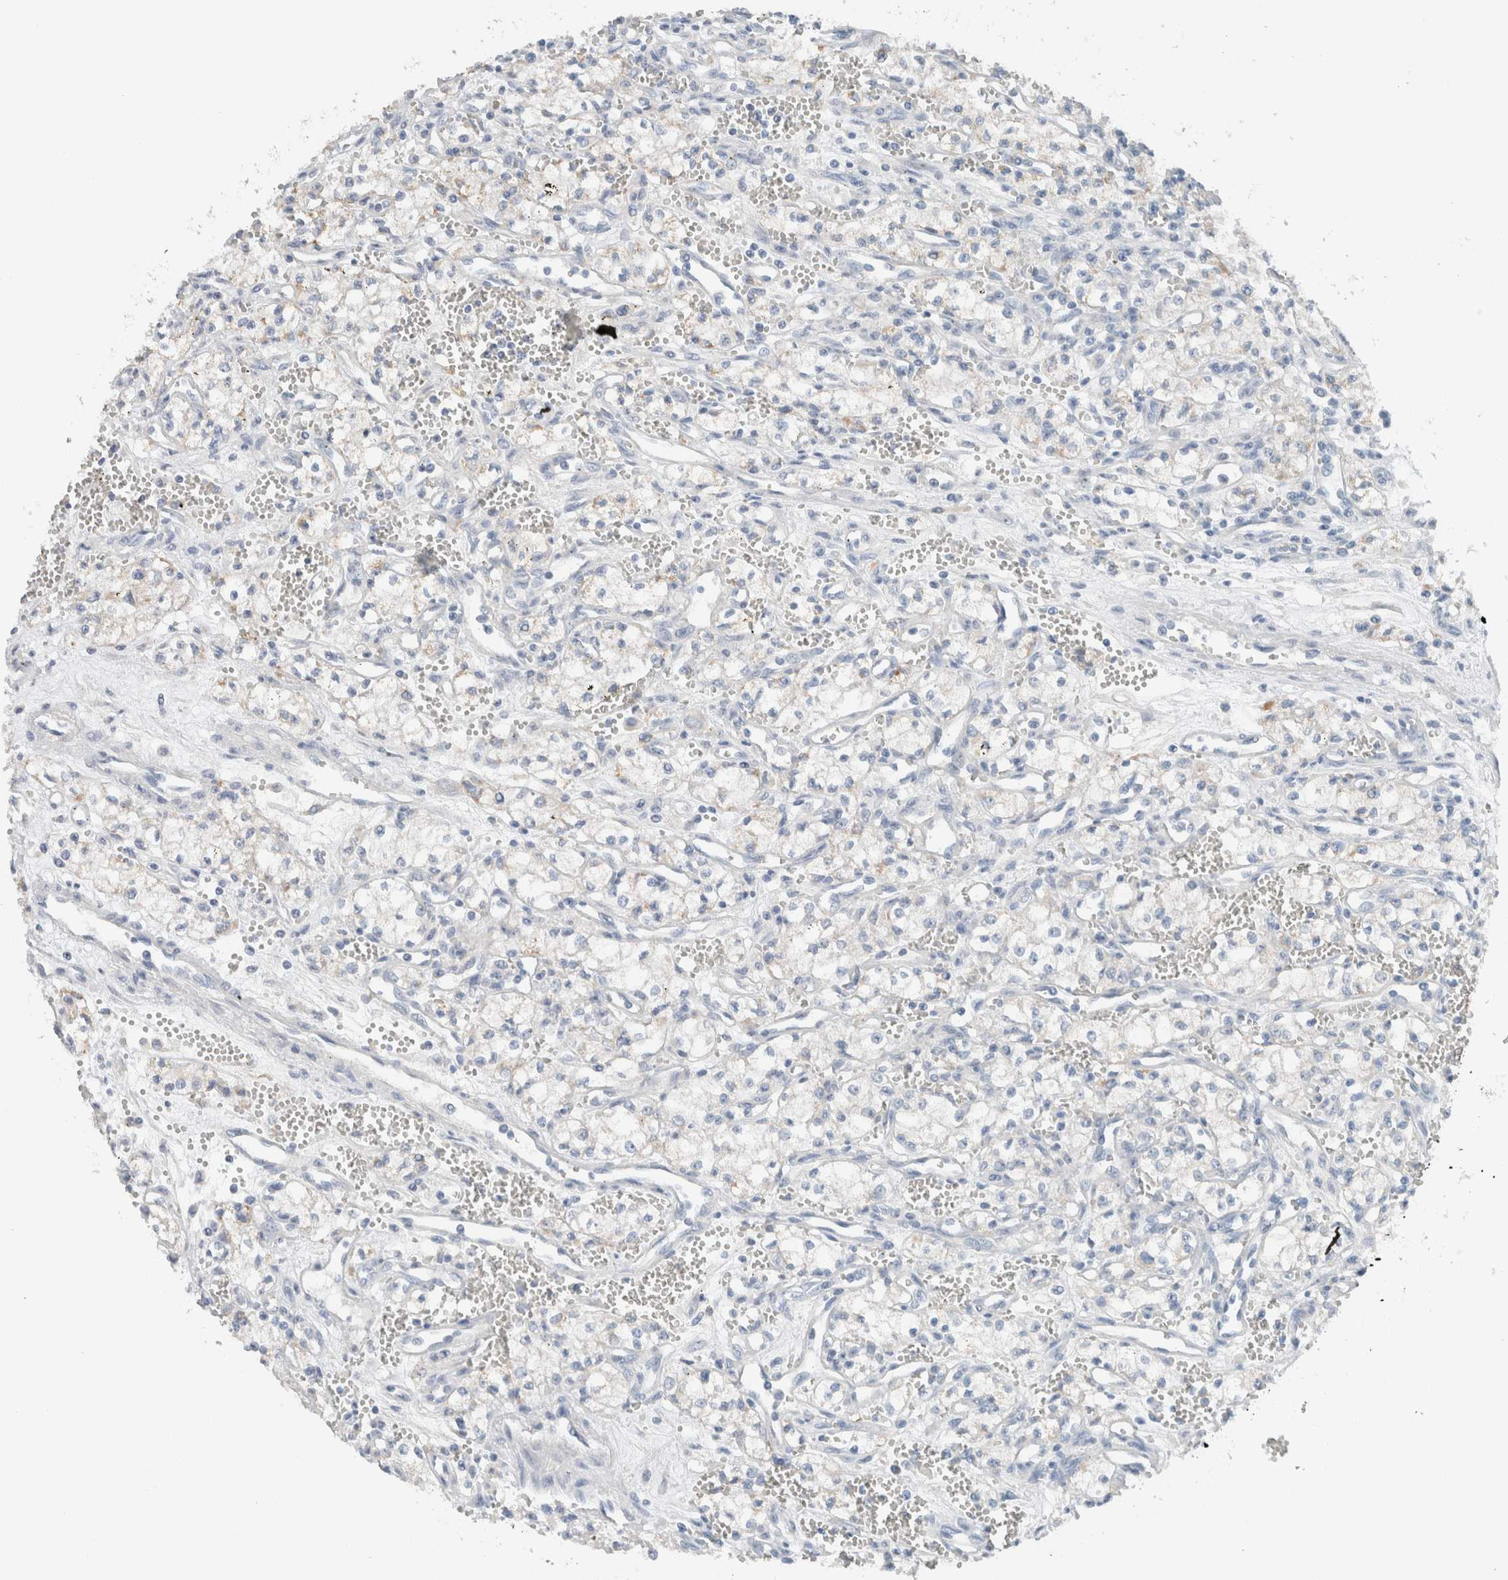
{"staining": {"intensity": "negative", "quantity": "none", "location": "none"}, "tissue": "renal cancer", "cell_type": "Tumor cells", "image_type": "cancer", "snomed": [{"axis": "morphology", "description": "Adenocarcinoma, NOS"}, {"axis": "topography", "description": "Kidney"}], "caption": "High magnification brightfield microscopy of renal cancer stained with DAB (brown) and counterstained with hematoxylin (blue): tumor cells show no significant expression. (DAB (3,3'-diaminobenzidine) IHC, high magnification).", "gene": "DUOX1", "patient": {"sex": "male", "age": 59}}